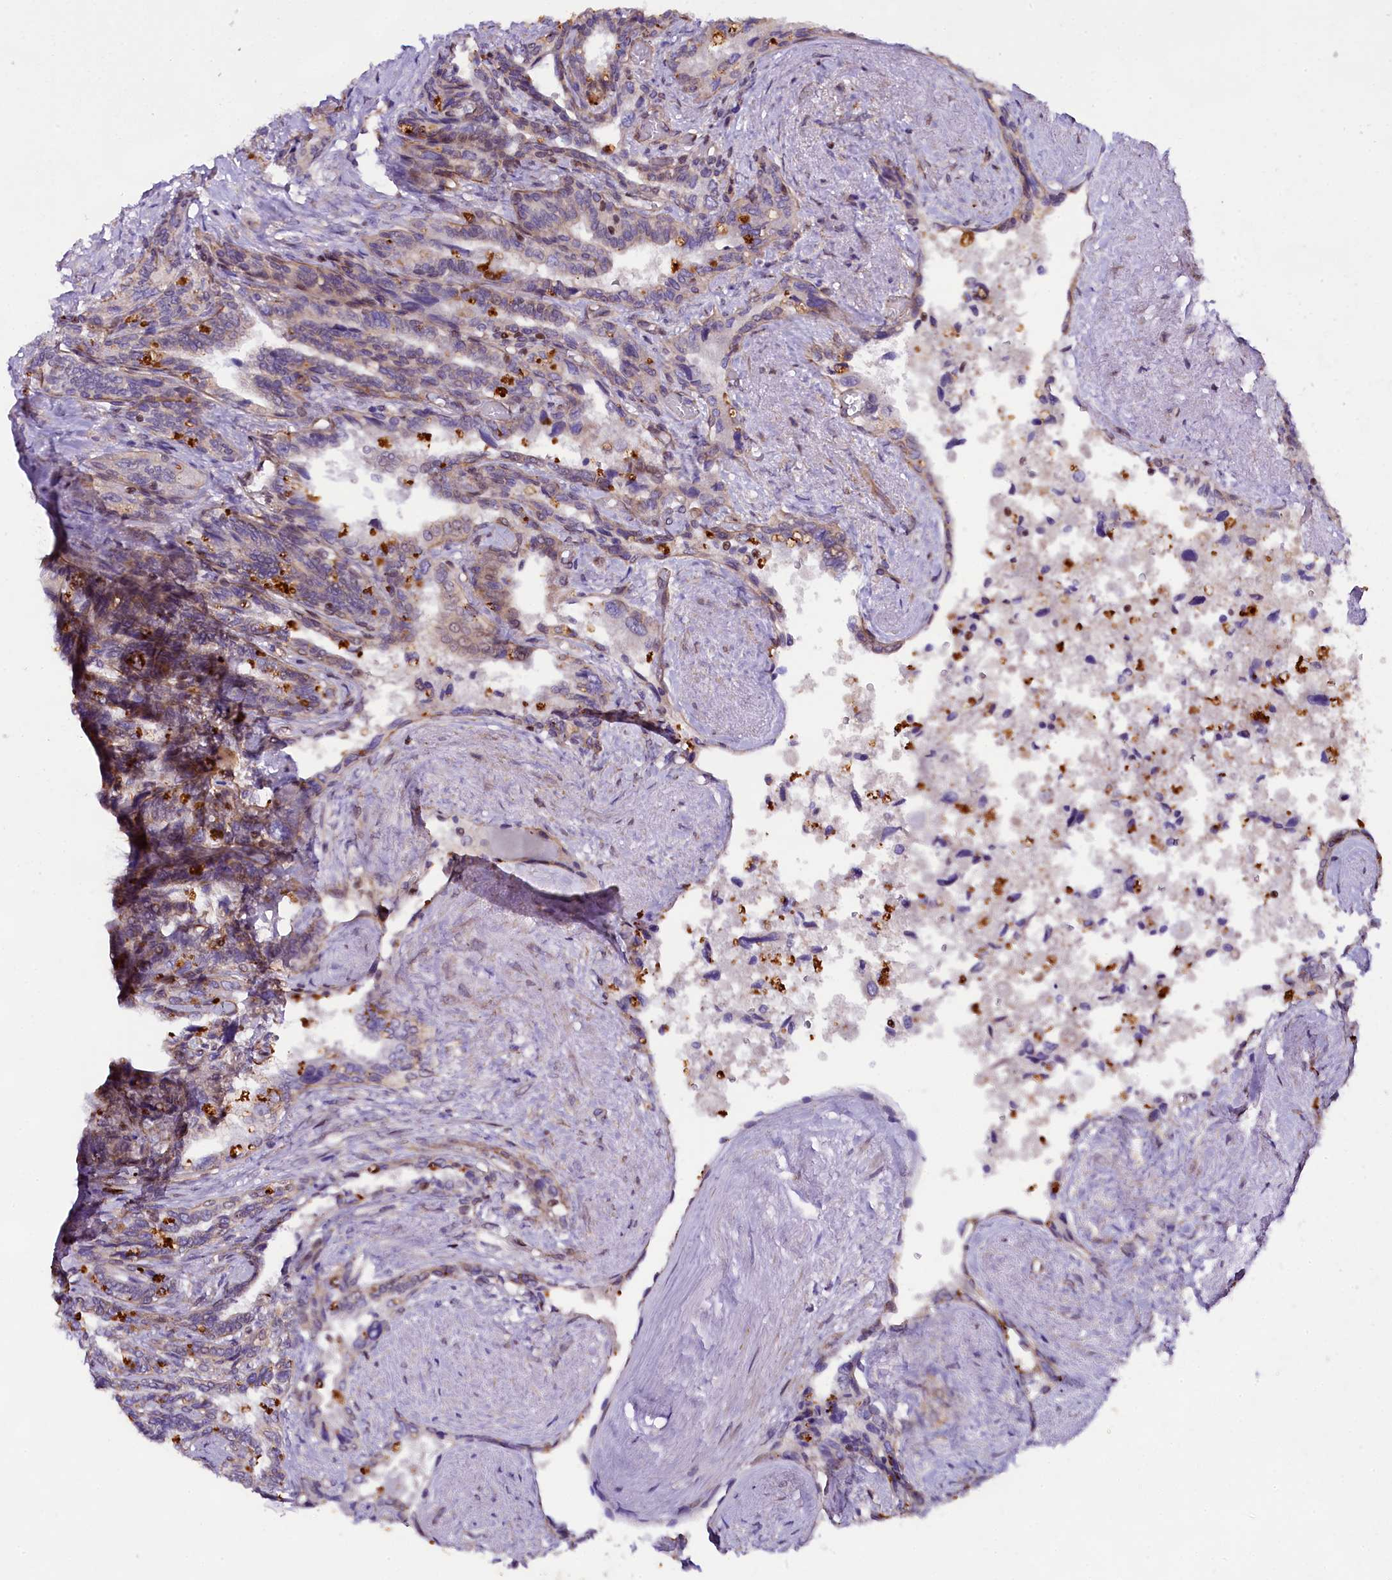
{"staining": {"intensity": "negative", "quantity": "none", "location": "none"}, "tissue": "seminal vesicle", "cell_type": "Glandular cells", "image_type": "normal", "snomed": [{"axis": "morphology", "description": "Normal tissue, NOS"}, {"axis": "topography", "description": "Seminal veicle"}, {"axis": "topography", "description": "Peripheral nerve tissue"}], "caption": "This is an immunohistochemistry (IHC) histopathology image of unremarkable seminal vesicle. There is no staining in glandular cells.", "gene": "SP4", "patient": {"sex": "male", "age": 60}}